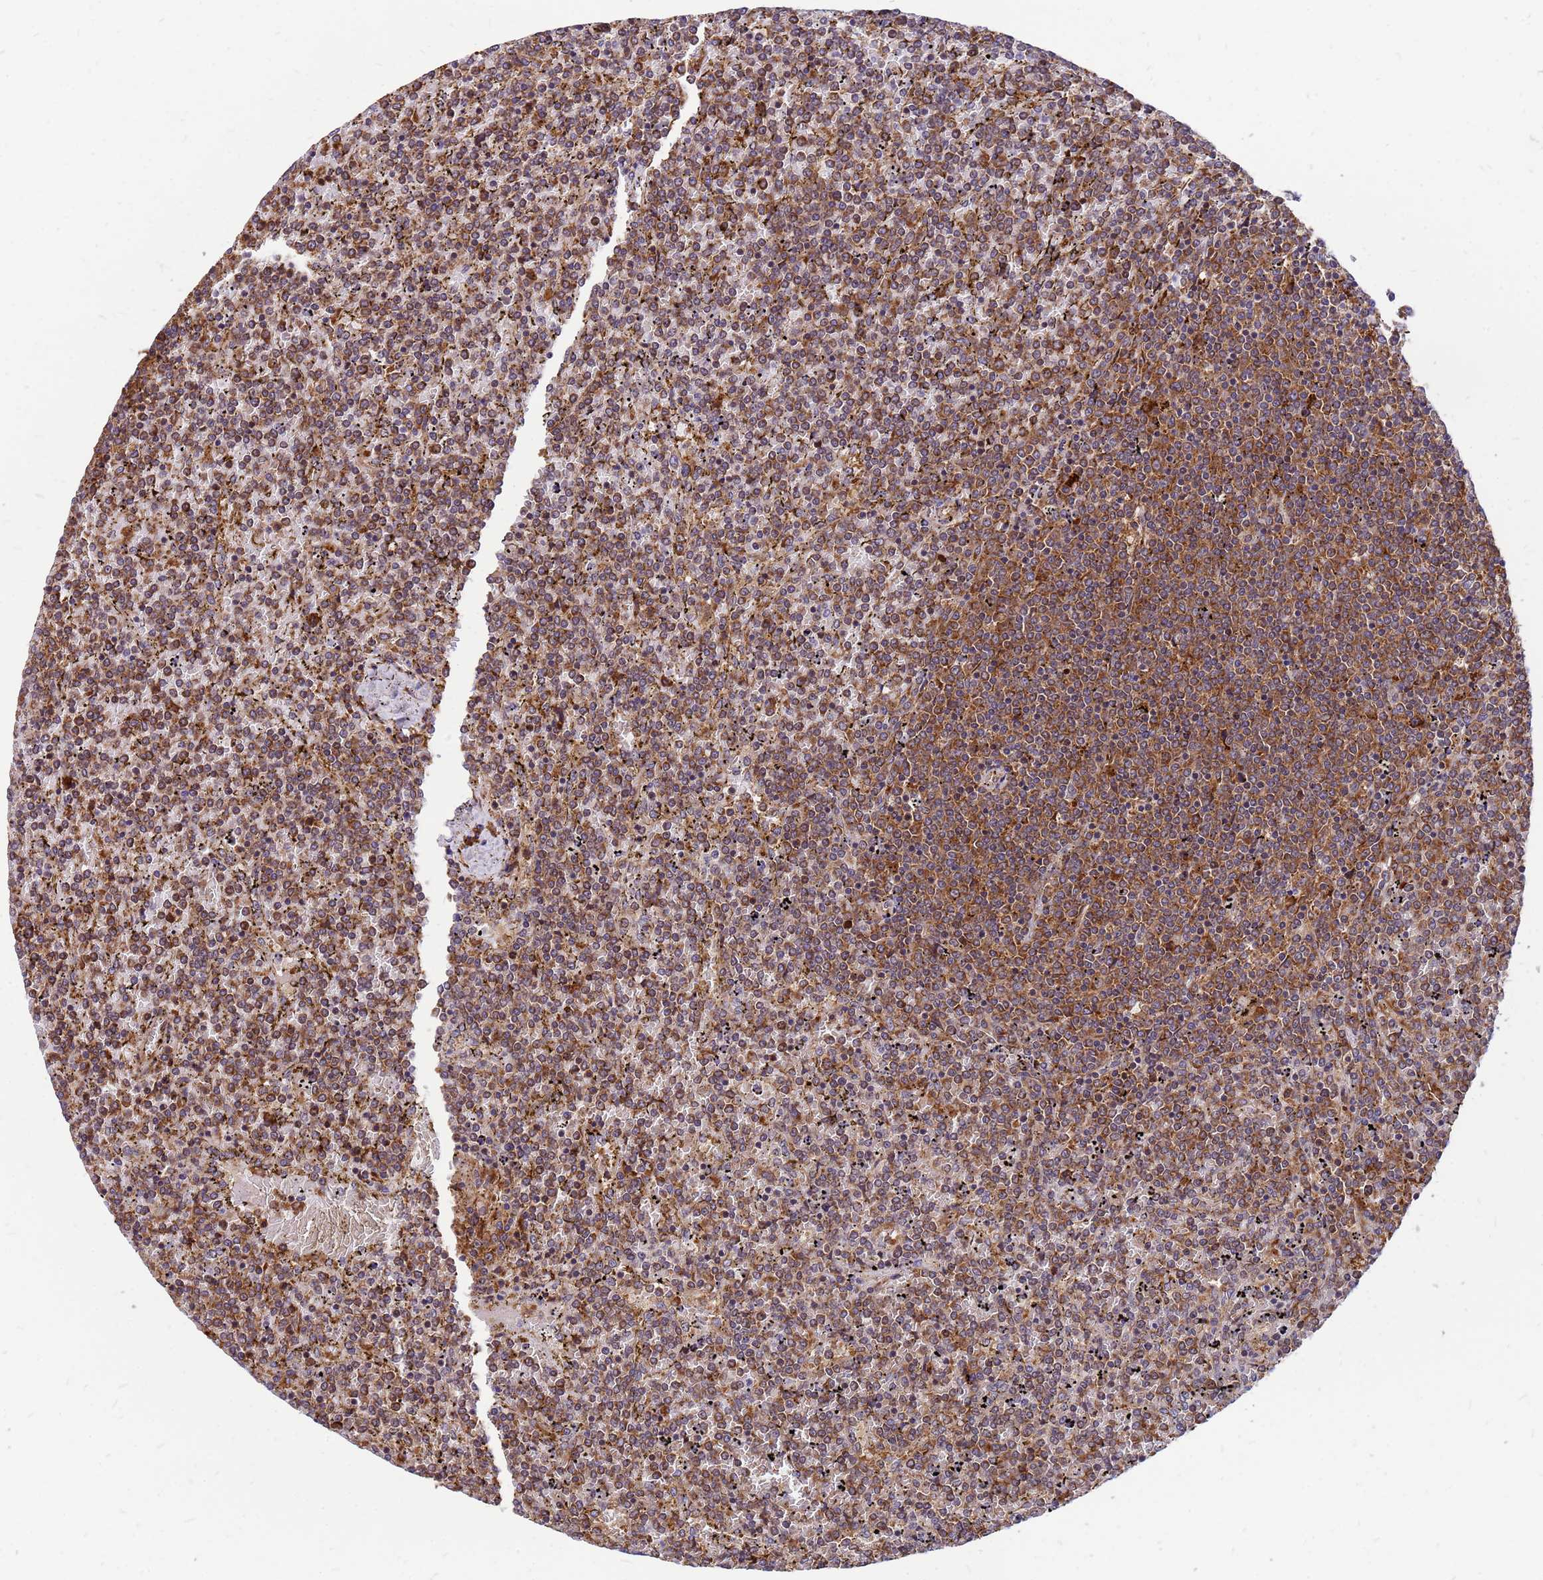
{"staining": {"intensity": "moderate", "quantity": ">75%", "location": "cytoplasmic/membranous"}, "tissue": "lymphoma", "cell_type": "Tumor cells", "image_type": "cancer", "snomed": [{"axis": "morphology", "description": "Malignant lymphoma, non-Hodgkin's type, Low grade"}, {"axis": "topography", "description": "Spleen"}], "caption": "An image of human low-grade malignant lymphoma, non-Hodgkin's type stained for a protein shows moderate cytoplasmic/membranous brown staining in tumor cells.", "gene": "RPL8", "patient": {"sex": "female", "age": 19}}